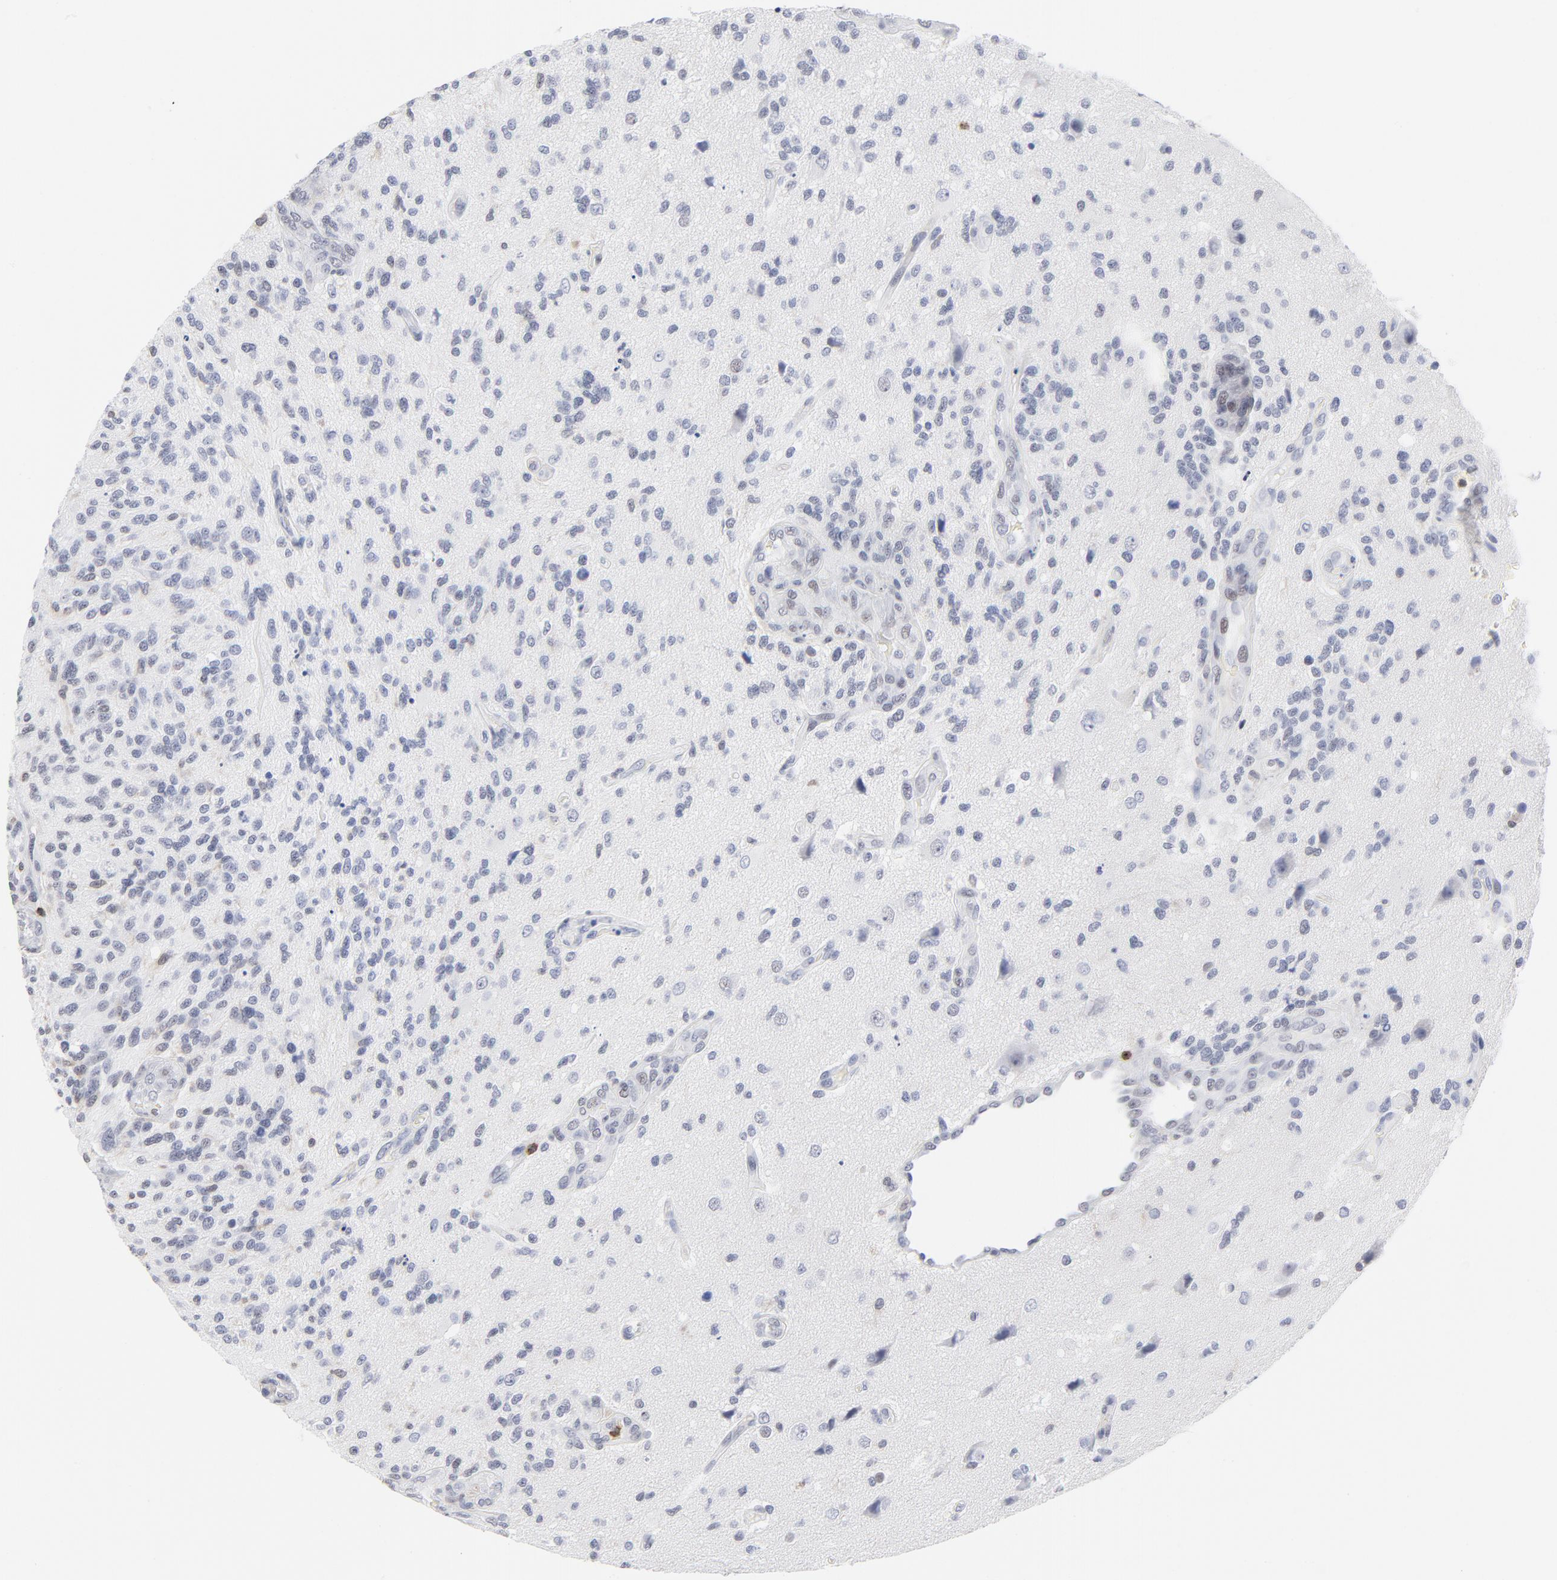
{"staining": {"intensity": "negative", "quantity": "none", "location": "none"}, "tissue": "glioma", "cell_type": "Tumor cells", "image_type": "cancer", "snomed": [{"axis": "morphology", "description": "Normal tissue, NOS"}, {"axis": "morphology", "description": "Glioma, malignant, High grade"}, {"axis": "topography", "description": "Cerebral cortex"}], "caption": "IHC photomicrograph of neoplastic tissue: human high-grade glioma (malignant) stained with DAB (3,3'-diaminobenzidine) demonstrates no significant protein positivity in tumor cells.", "gene": "CD2", "patient": {"sex": "male", "age": 75}}